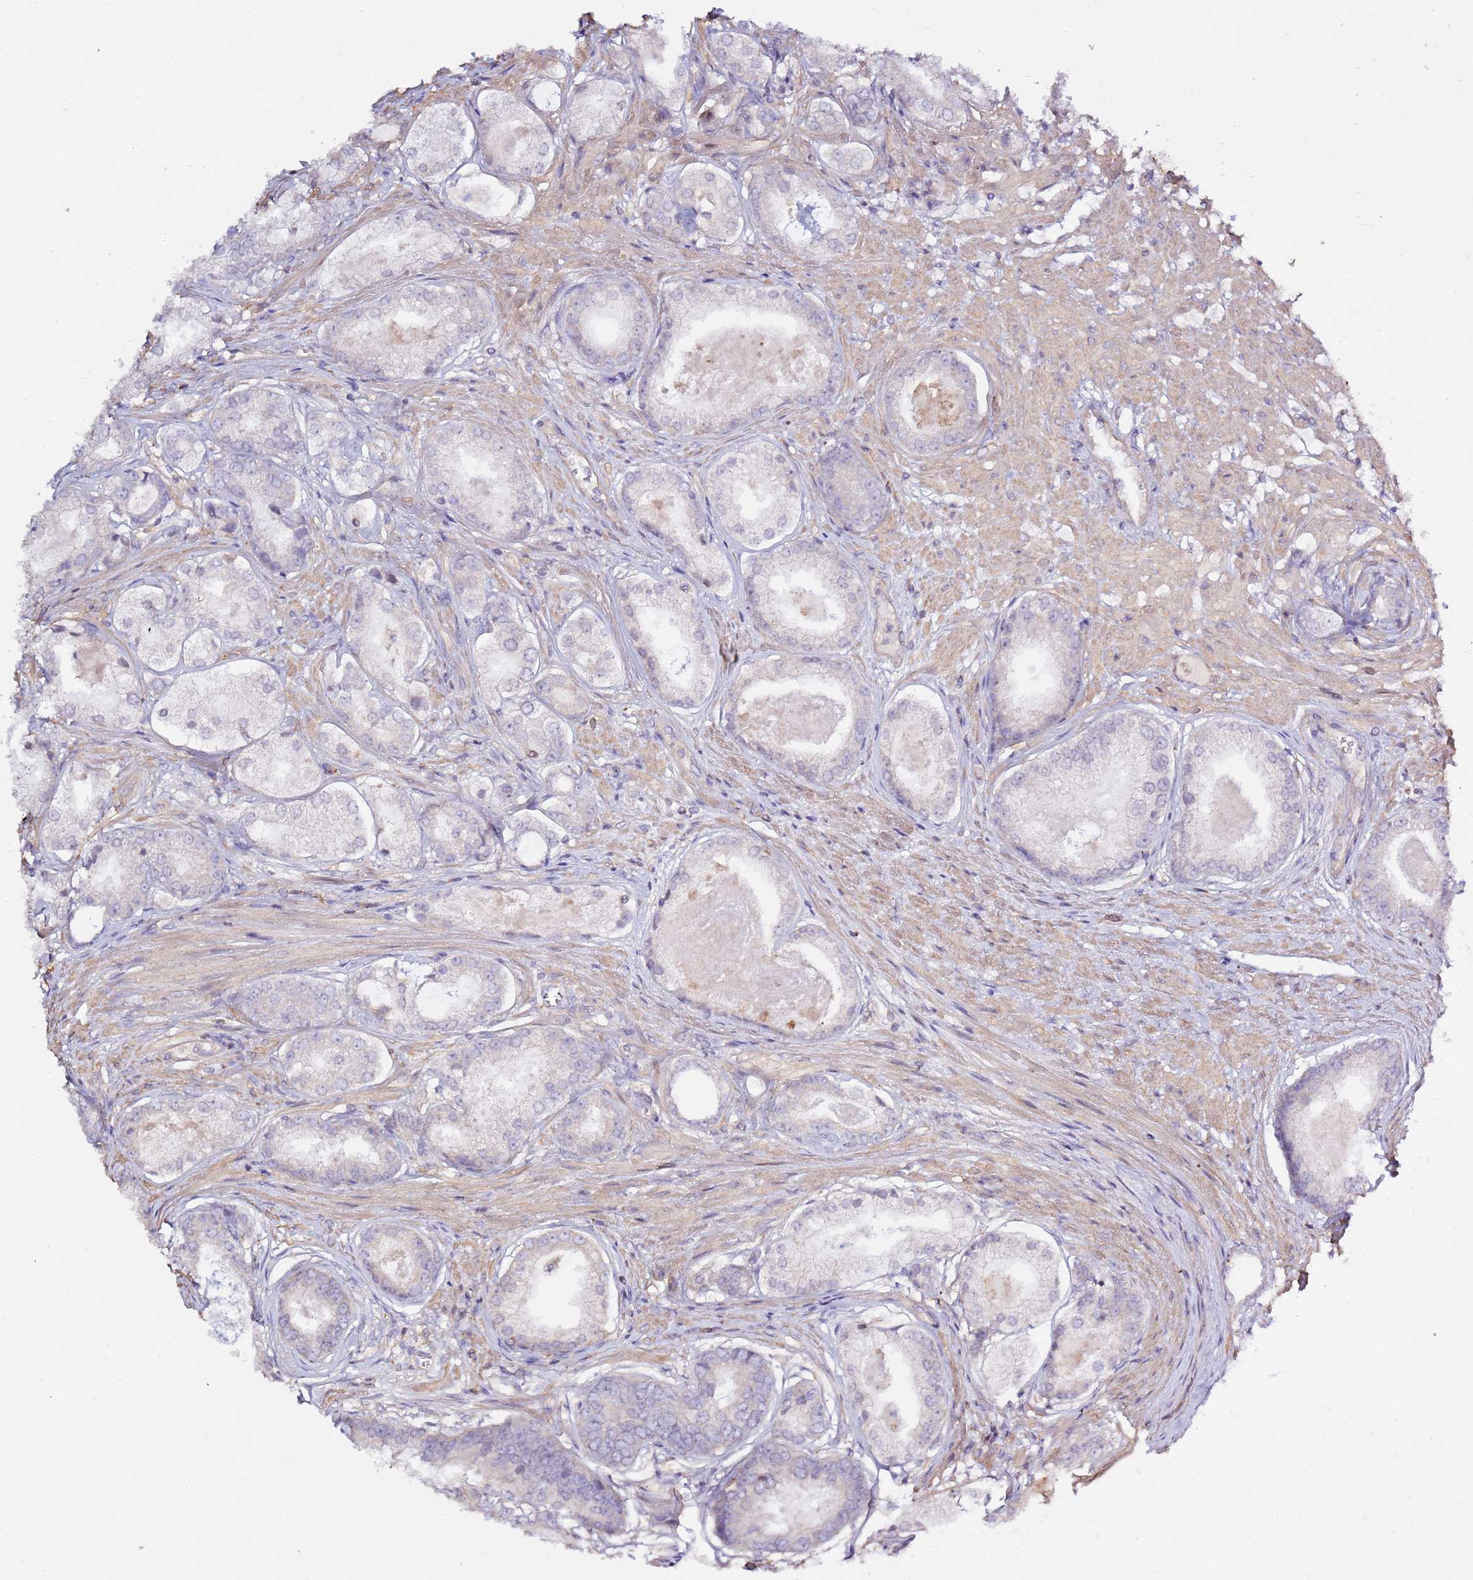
{"staining": {"intensity": "negative", "quantity": "none", "location": "none"}, "tissue": "prostate cancer", "cell_type": "Tumor cells", "image_type": "cancer", "snomed": [{"axis": "morphology", "description": "Adenocarcinoma, Low grade"}, {"axis": "topography", "description": "Prostate"}], "caption": "The histopathology image reveals no significant expression in tumor cells of prostate low-grade adenocarcinoma.", "gene": "EVA1B", "patient": {"sex": "male", "age": 68}}